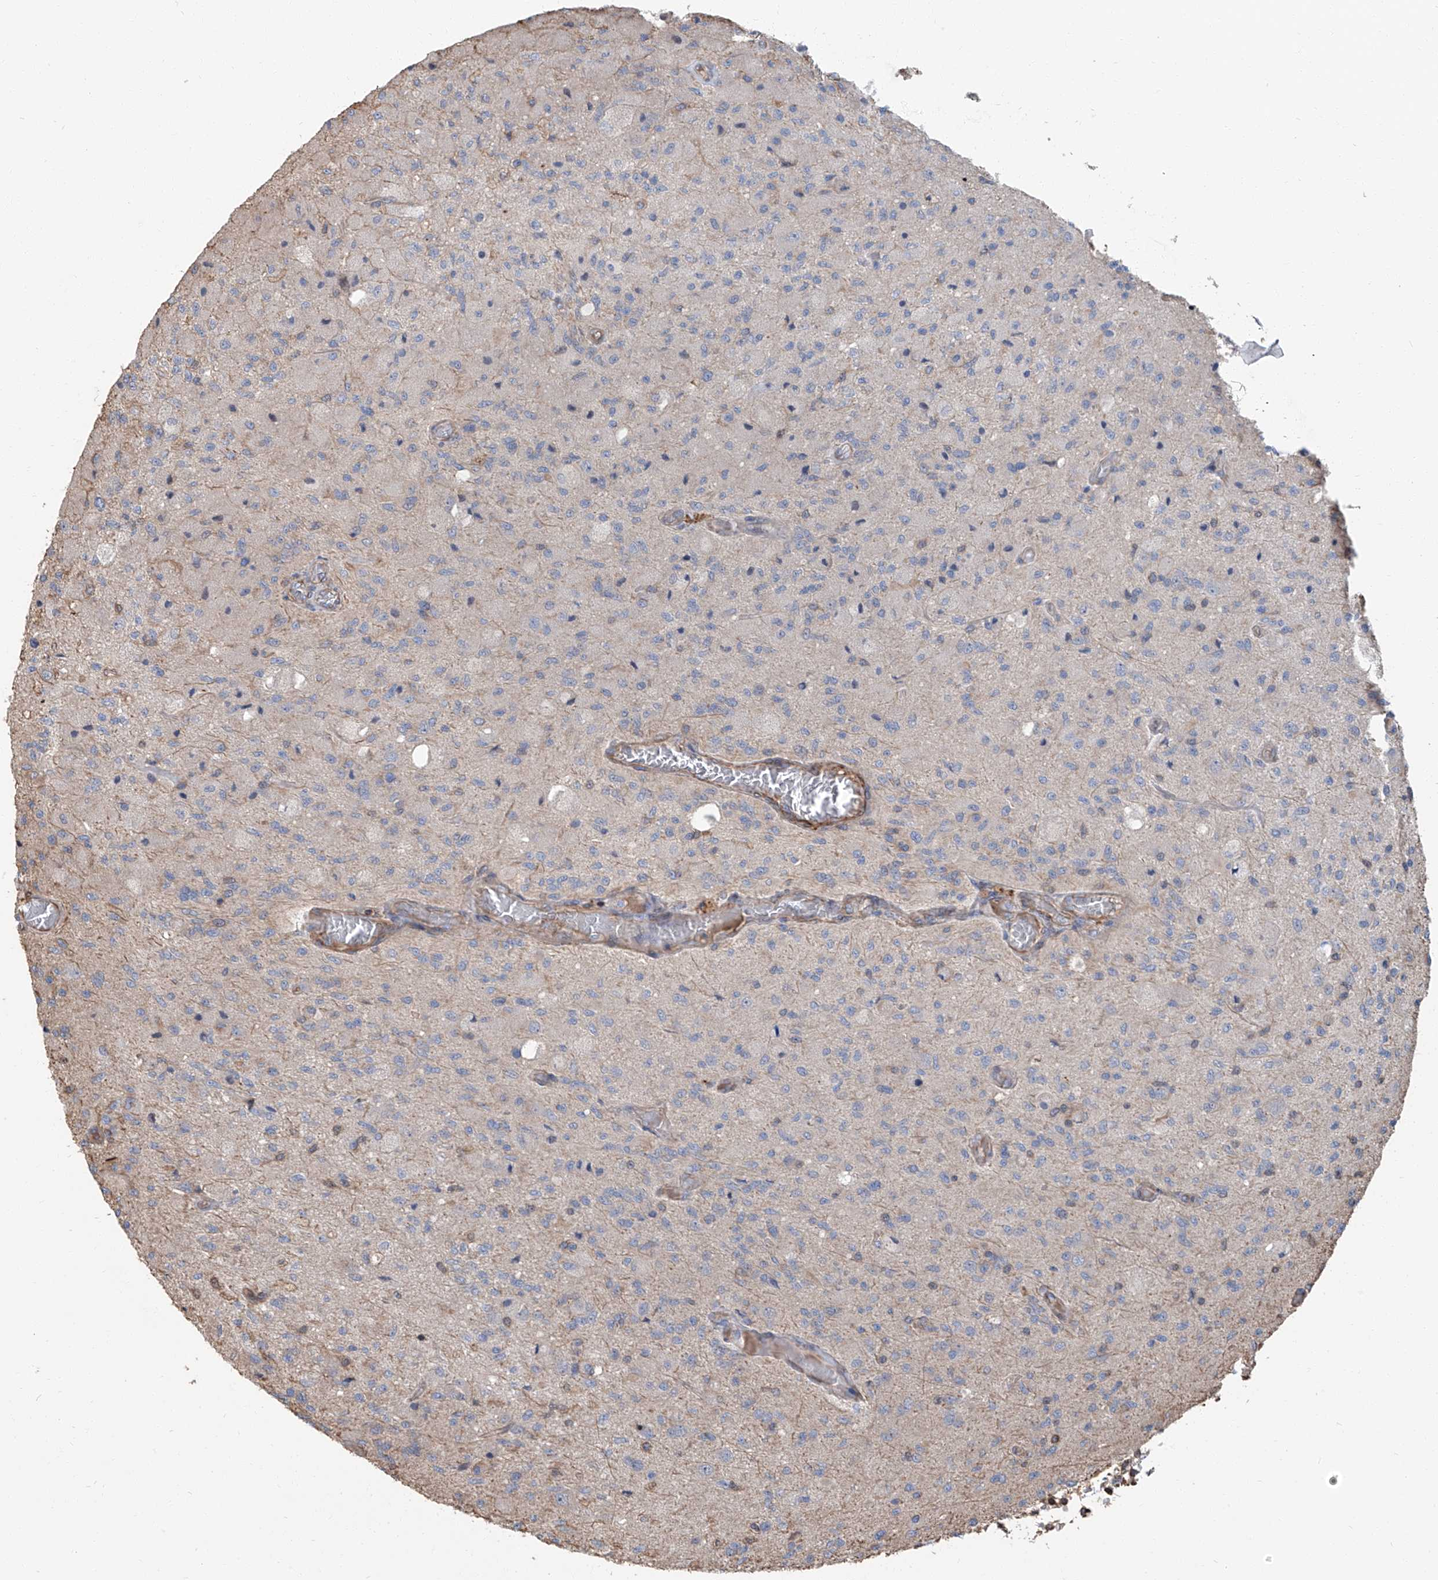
{"staining": {"intensity": "negative", "quantity": "none", "location": "none"}, "tissue": "glioma", "cell_type": "Tumor cells", "image_type": "cancer", "snomed": [{"axis": "morphology", "description": "Normal tissue, NOS"}, {"axis": "morphology", "description": "Glioma, malignant, High grade"}, {"axis": "topography", "description": "Cerebral cortex"}], "caption": "The micrograph reveals no staining of tumor cells in glioma.", "gene": "PIEZO2", "patient": {"sex": "male", "age": 77}}